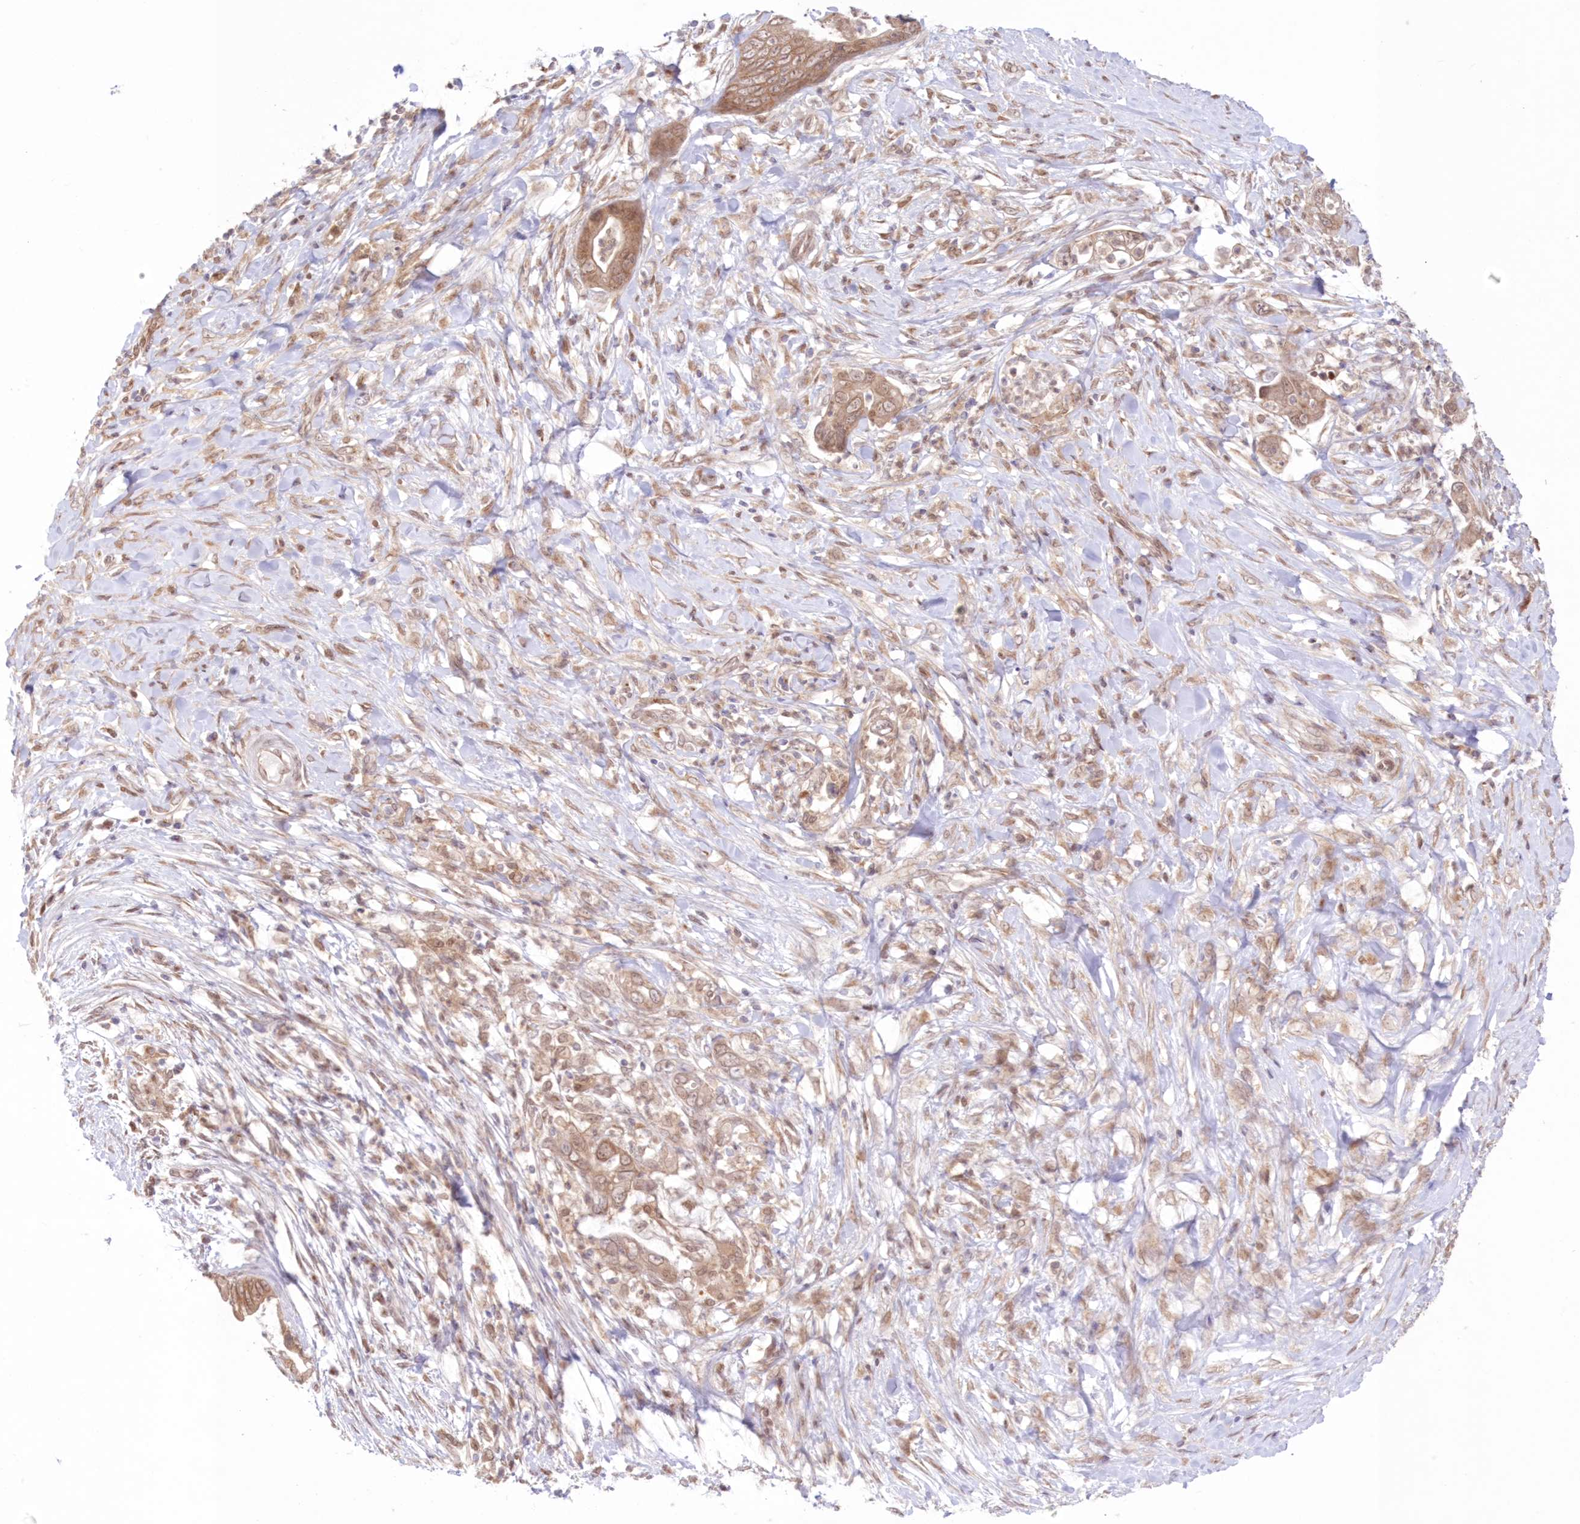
{"staining": {"intensity": "moderate", "quantity": ">75%", "location": "cytoplasmic/membranous"}, "tissue": "pancreatic cancer", "cell_type": "Tumor cells", "image_type": "cancer", "snomed": [{"axis": "morphology", "description": "Adenocarcinoma, NOS"}, {"axis": "topography", "description": "Pancreas"}], "caption": "This is an image of immunohistochemistry staining of pancreatic adenocarcinoma, which shows moderate positivity in the cytoplasmic/membranous of tumor cells.", "gene": "RNPEP", "patient": {"sex": "male", "age": 75}}